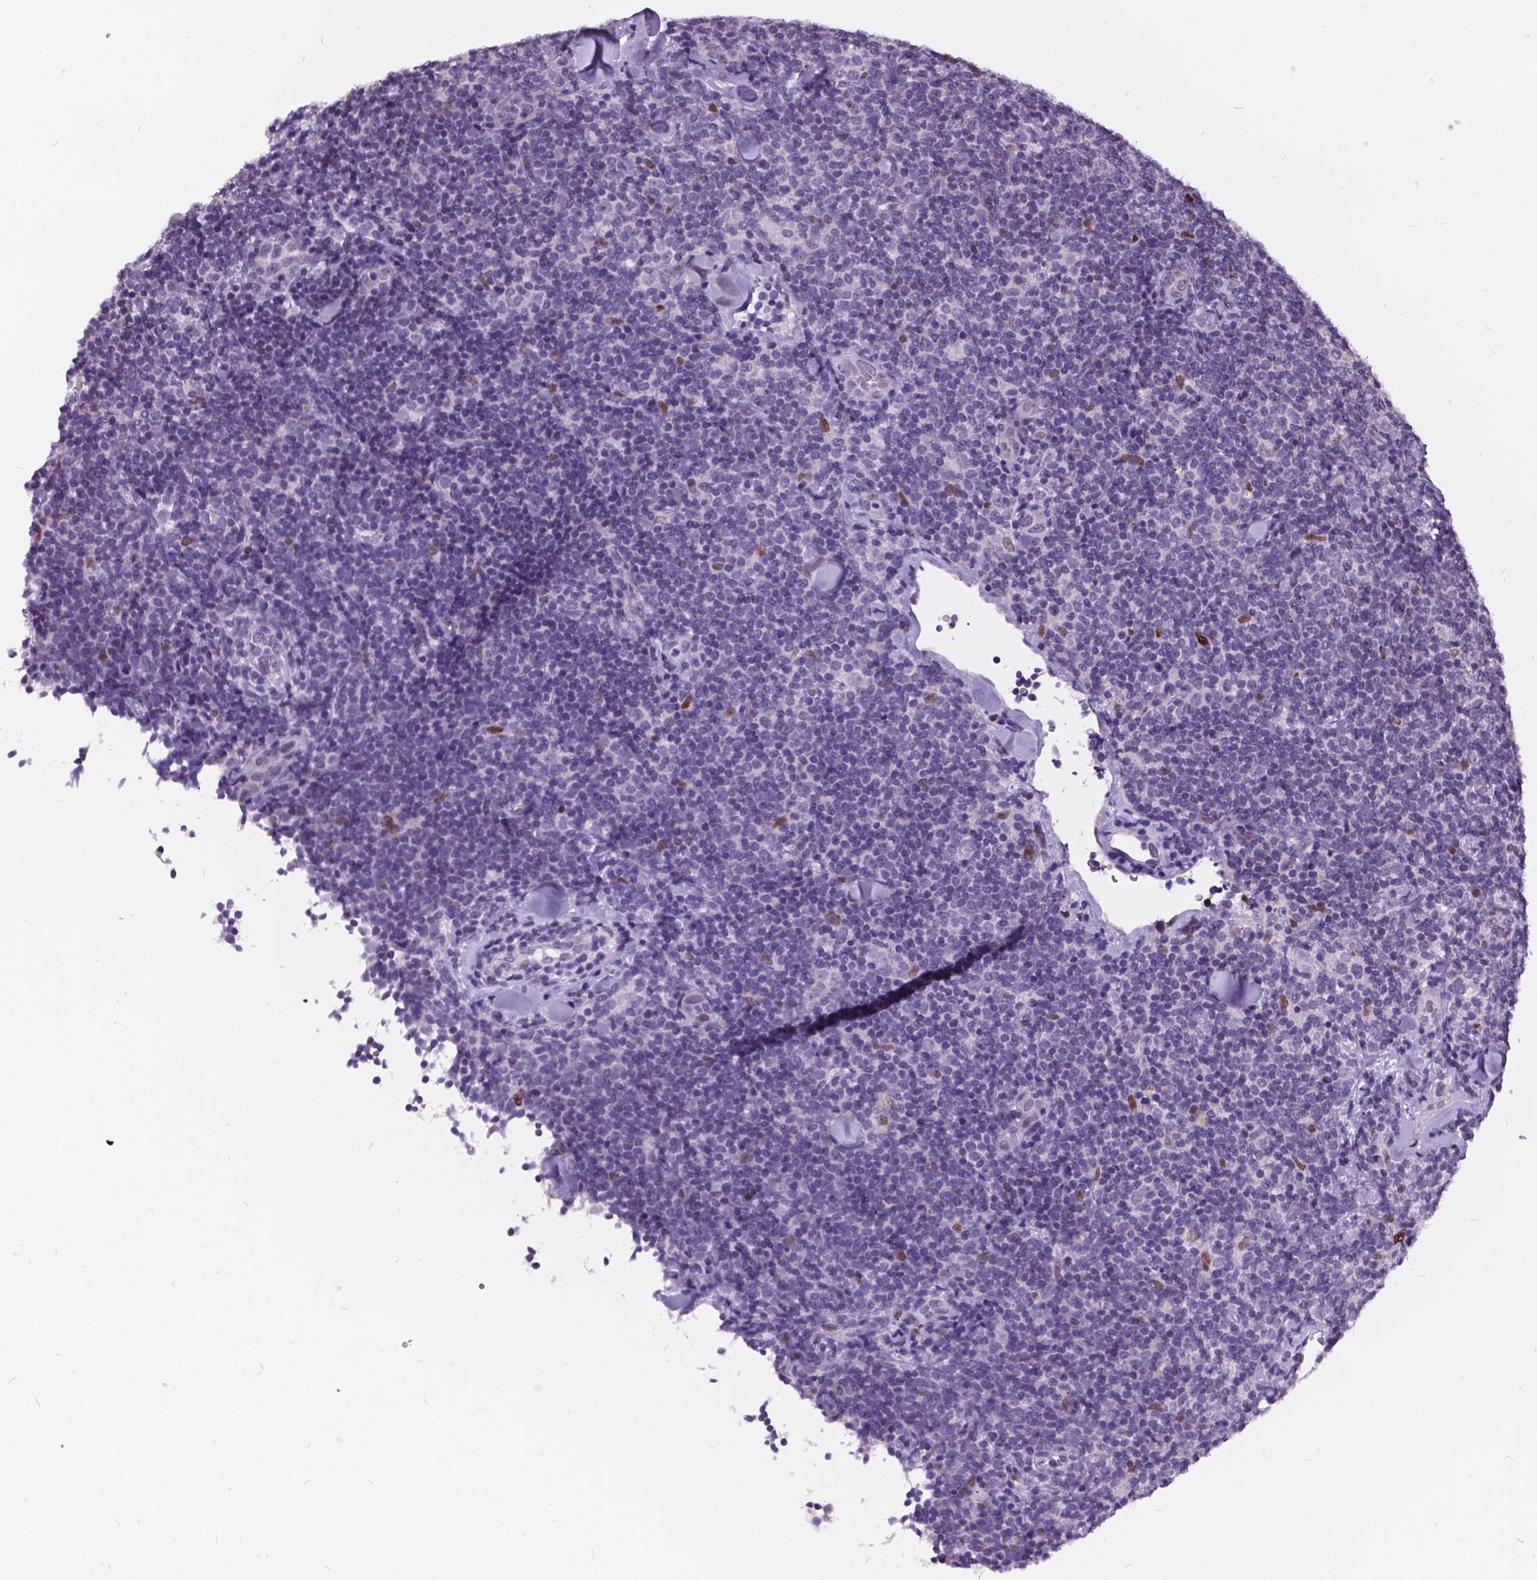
{"staining": {"intensity": "negative", "quantity": "none", "location": "none"}, "tissue": "lymphoma", "cell_type": "Tumor cells", "image_type": "cancer", "snomed": [{"axis": "morphology", "description": "Malignant lymphoma, non-Hodgkin's type, Low grade"}, {"axis": "topography", "description": "Lymph node"}], "caption": "Lymphoma was stained to show a protein in brown. There is no significant staining in tumor cells.", "gene": "DPF3", "patient": {"sex": "female", "age": 56}}